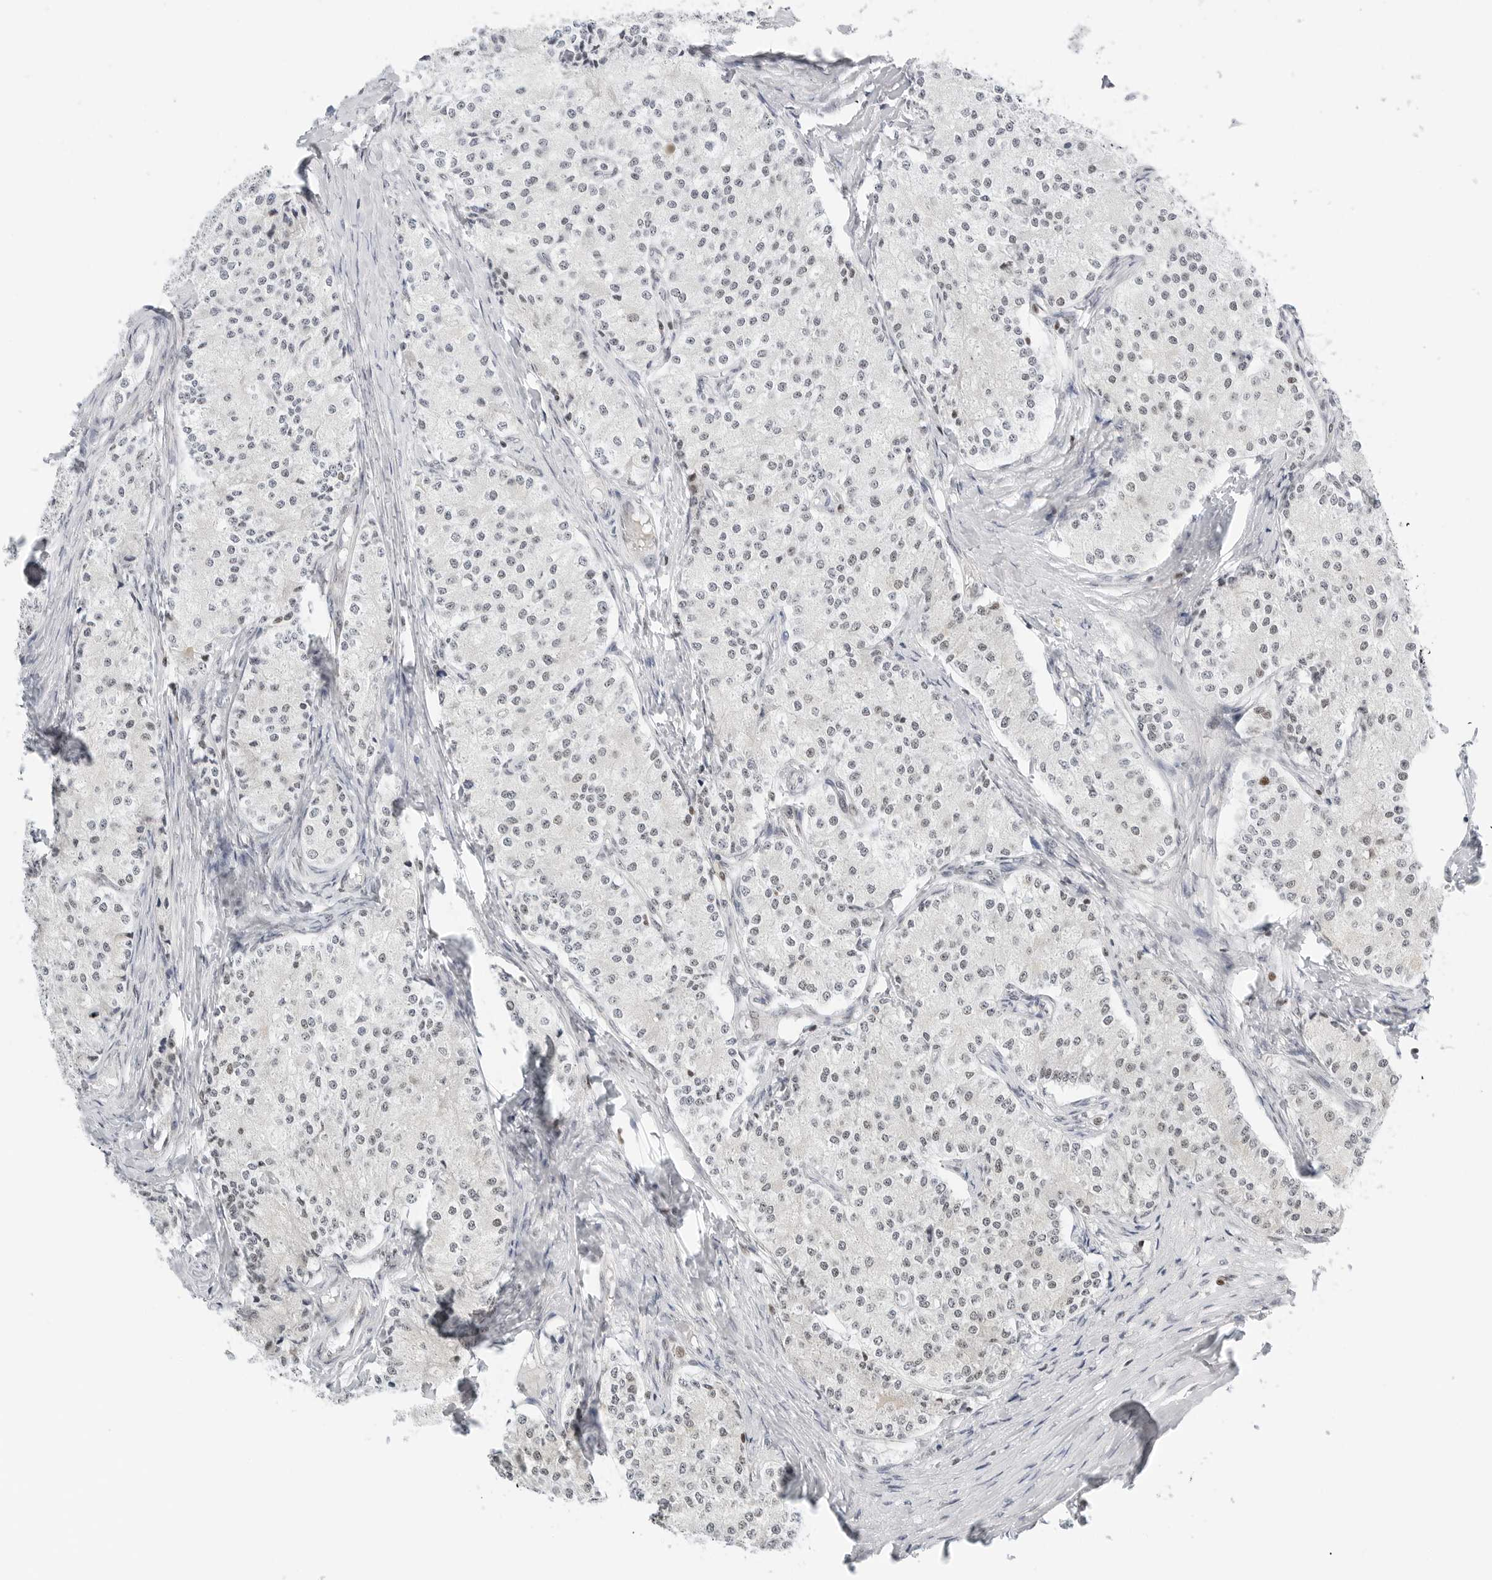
{"staining": {"intensity": "negative", "quantity": "none", "location": "none"}, "tissue": "carcinoid", "cell_type": "Tumor cells", "image_type": "cancer", "snomed": [{"axis": "morphology", "description": "Carcinoid, malignant, NOS"}, {"axis": "topography", "description": "Colon"}], "caption": "Carcinoid was stained to show a protein in brown. There is no significant expression in tumor cells. (Immunohistochemistry (ihc), brightfield microscopy, high magnification).", "gene": "RIMKLA", "patient": {"sex": "female", "age": 52}}